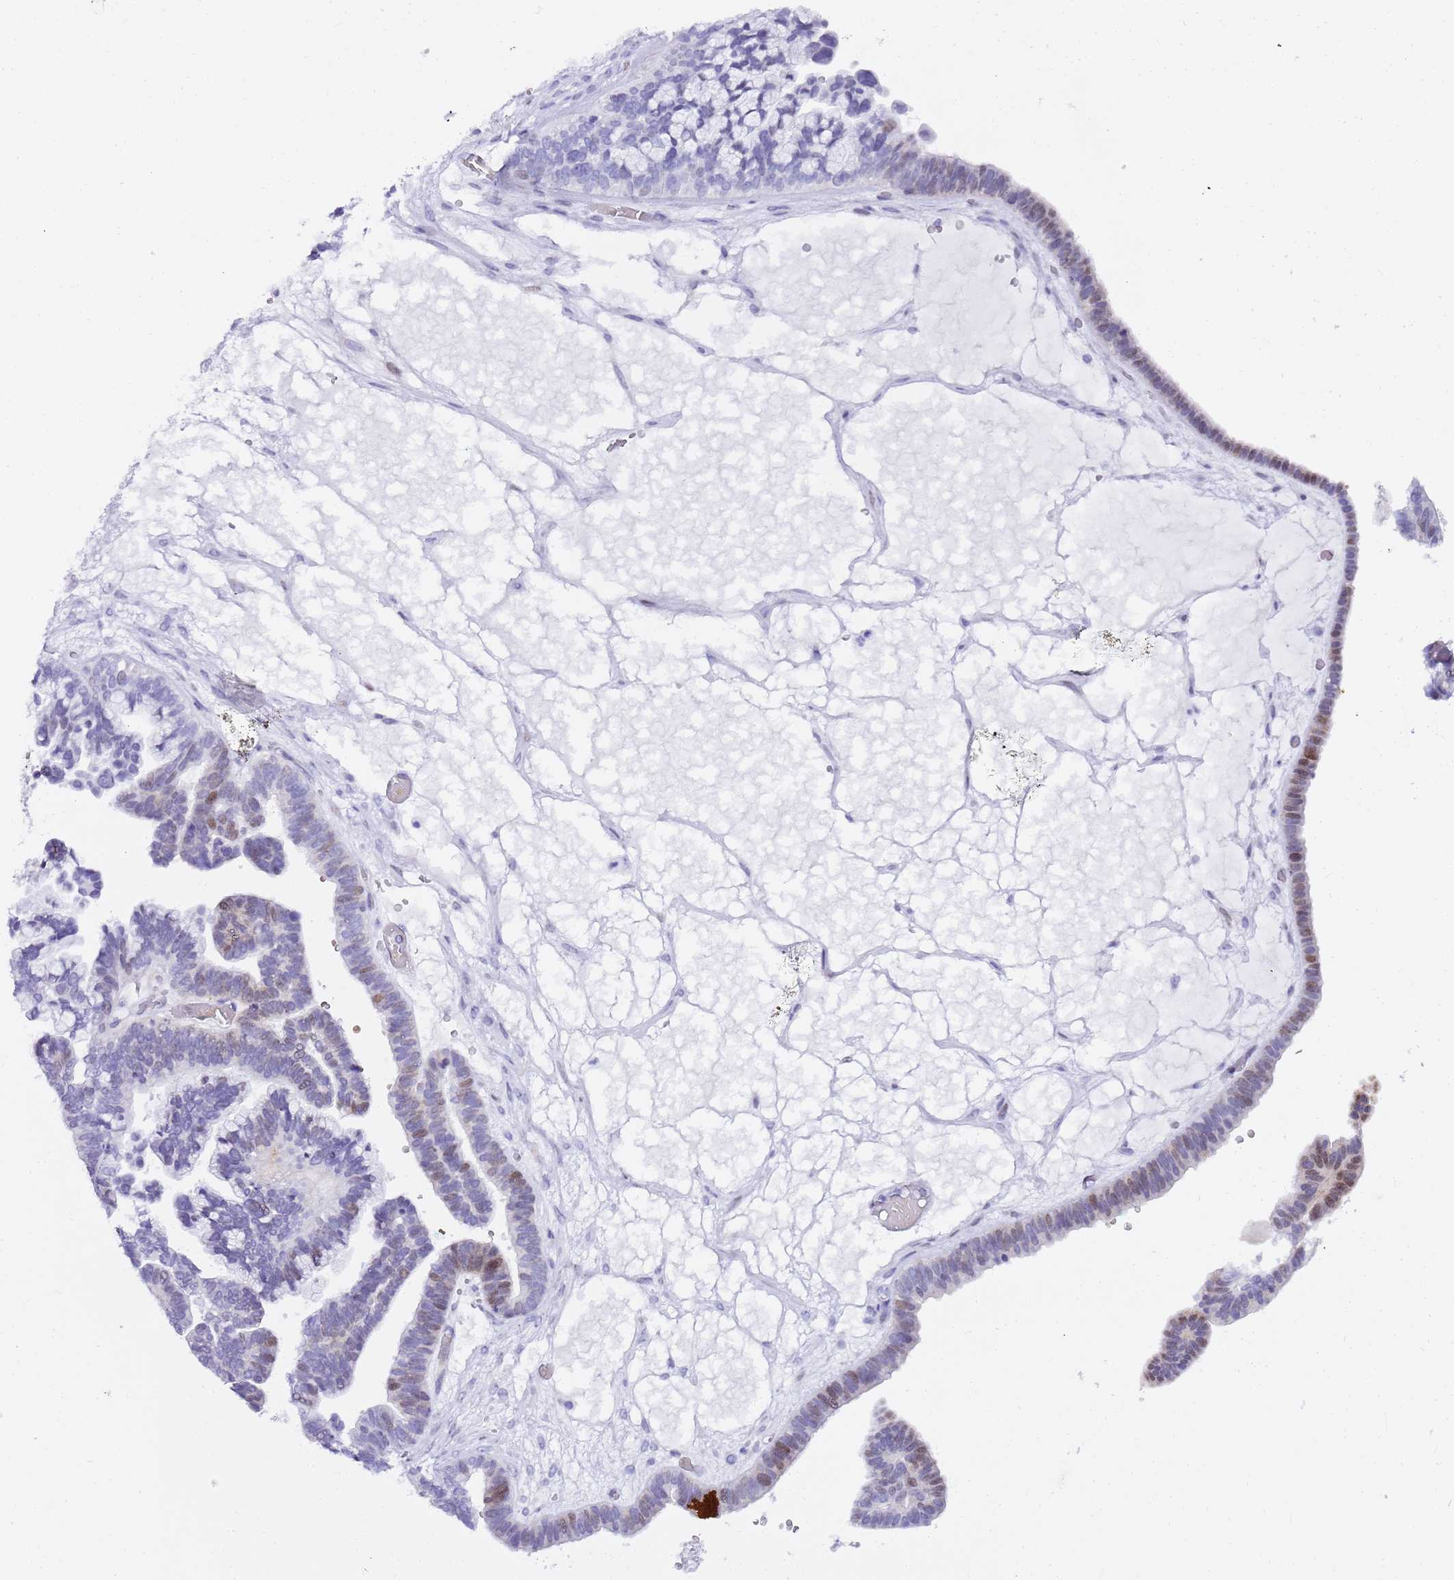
{"staining": {"intensity": "moderate", "quantity": "<25%", "location": "nuclear"}, "tissue": "ovarian cancer", "cell_type": "Tumor cells", "image_type": "cancer", "snomed": [{"axis": "morphology", "description": "Cystadenocarcinoma, serous, NOS"}, {"axis": "topography", "description": "Ovary"}], "caption": "Immunohistochemistry (IHC) of ovarian cancer (serous cystadenocarcinoma) exhibits low levels of moderate nuclear staining in about <25% of tumor cells.", "gene": "GBP2", "patient": {"sex": "female", "age": 56}}